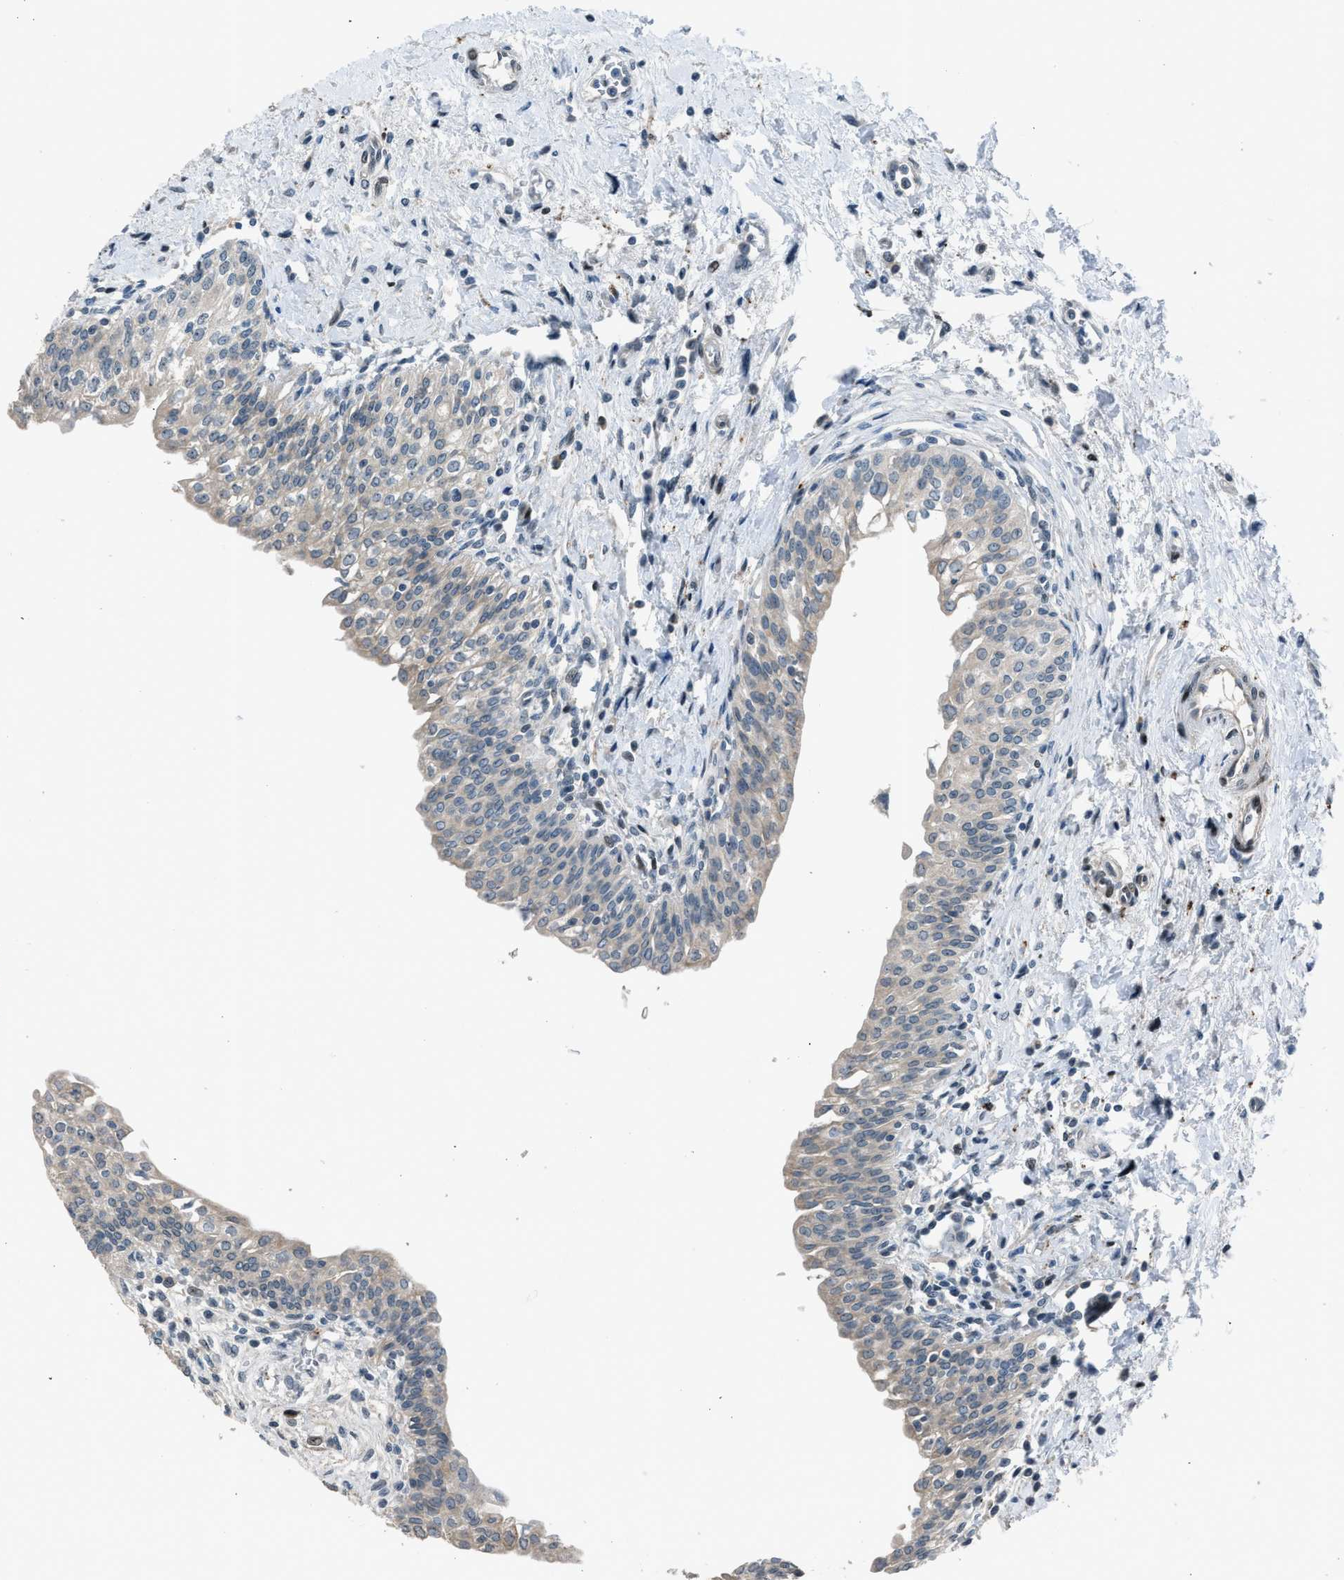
{"staining": {"intensity": "weak", "quantity": "<25%", "location": "cytoplasmic/membranous"}, "tissue": "urinary bladder", "cell_type": "Urothelial cells", "image_type": "normal", "snomed": [{"axis": "morphology", "description": "Normal tissue, NOS"}, {"axis": "topography", "description": "Urinary bladder"}], "caption": "The histopathology image reveals no staining of urothelial cells in benign urinary bladder.", "gene": "RNF41", "patient": {"sex": "male", "age": 55}}